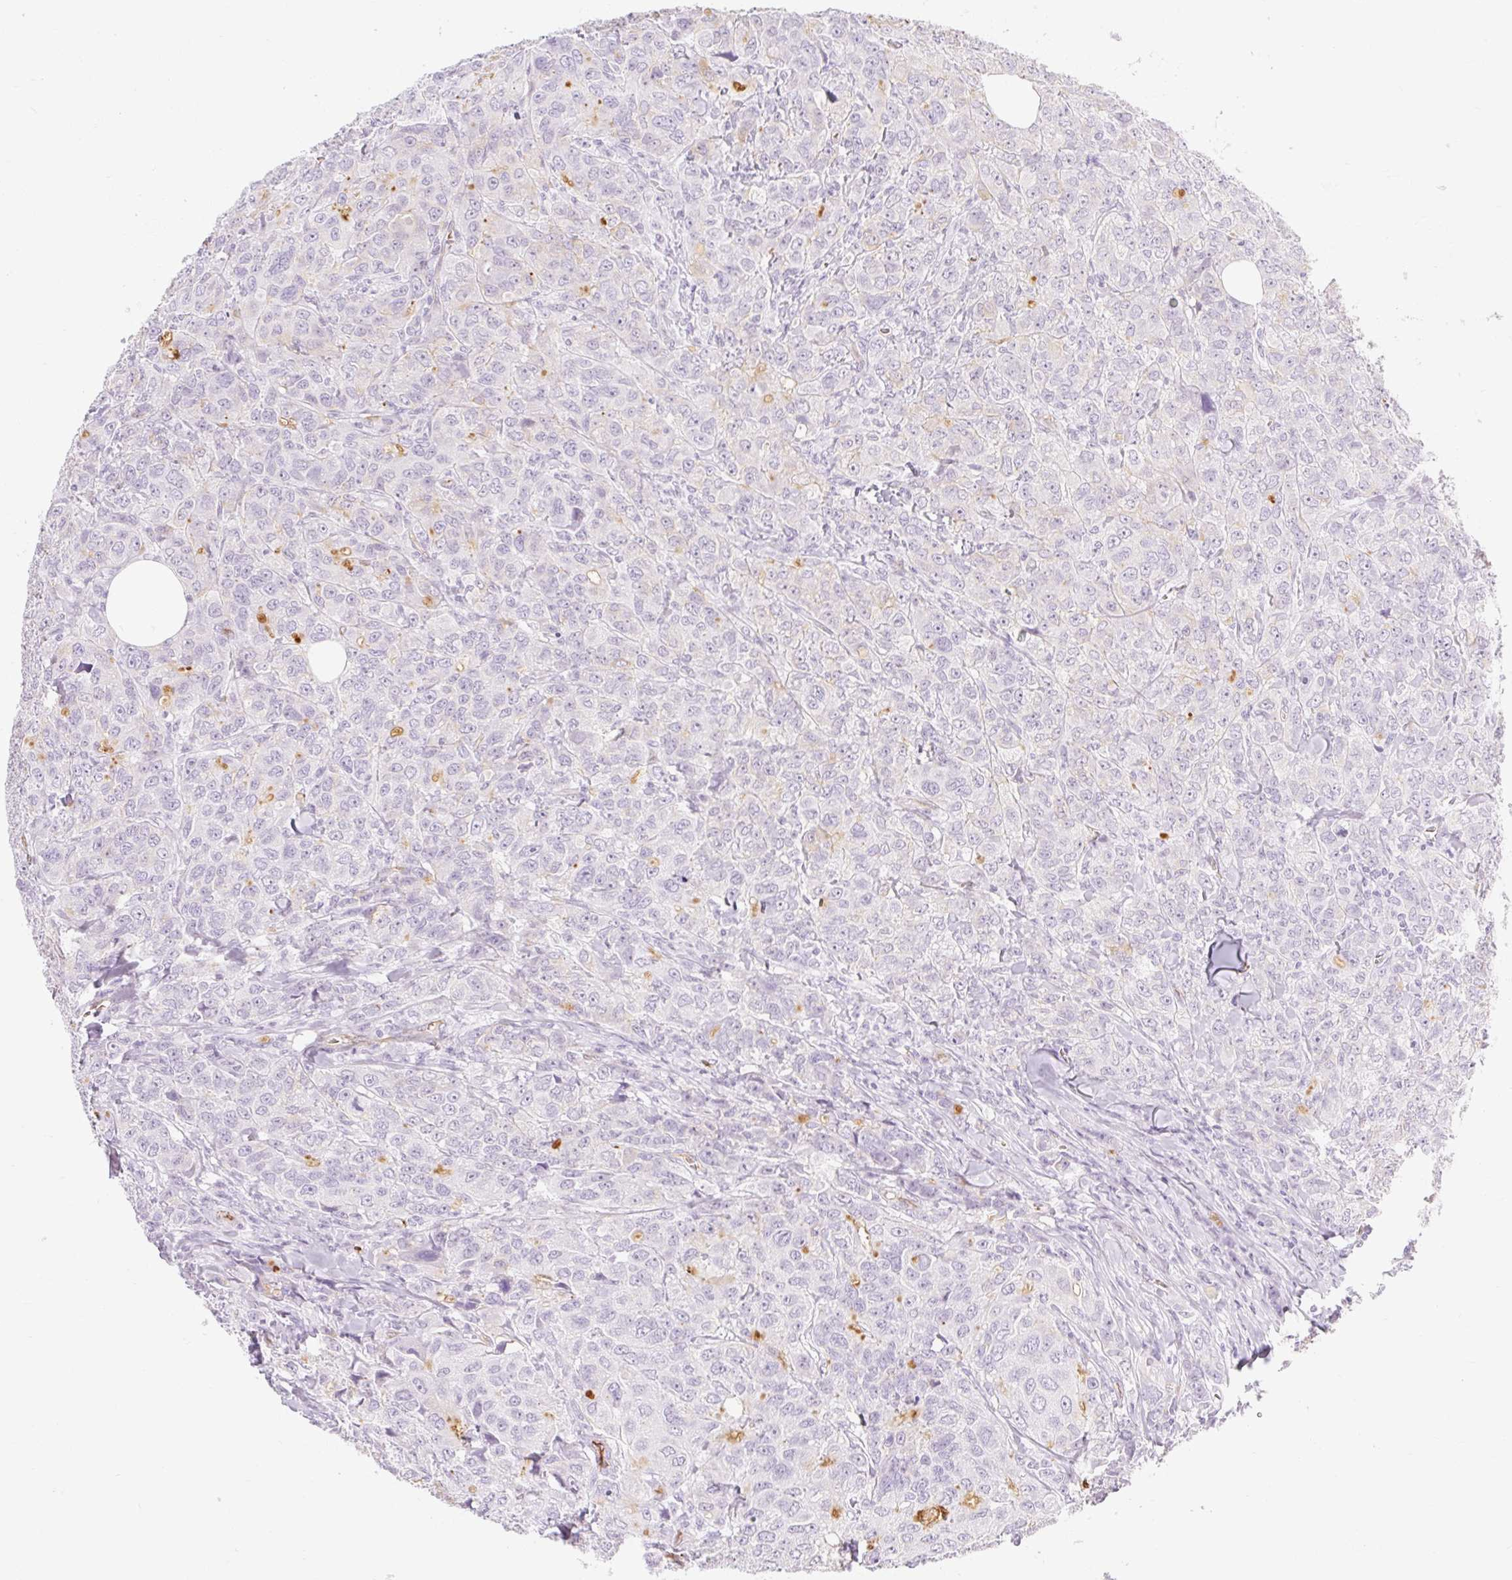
{"staining": {"intensity": "negative", "quantity": "none", "location": "none"}, "tissue": "breast cancer", "cell_type": "Tumor cells", "image_type": "cancer", "snomed": [{"axis": "morphology", "description": "Duct carcinoma"}, {"axis": "topography", "description": "Breast"}], "caption": "Protein analysis of breast intraductal carcinoma demonstrates no significant expression in tumor cells.", "gene": "TAF1L", "patient": {"sex": "female", "age": 43}}